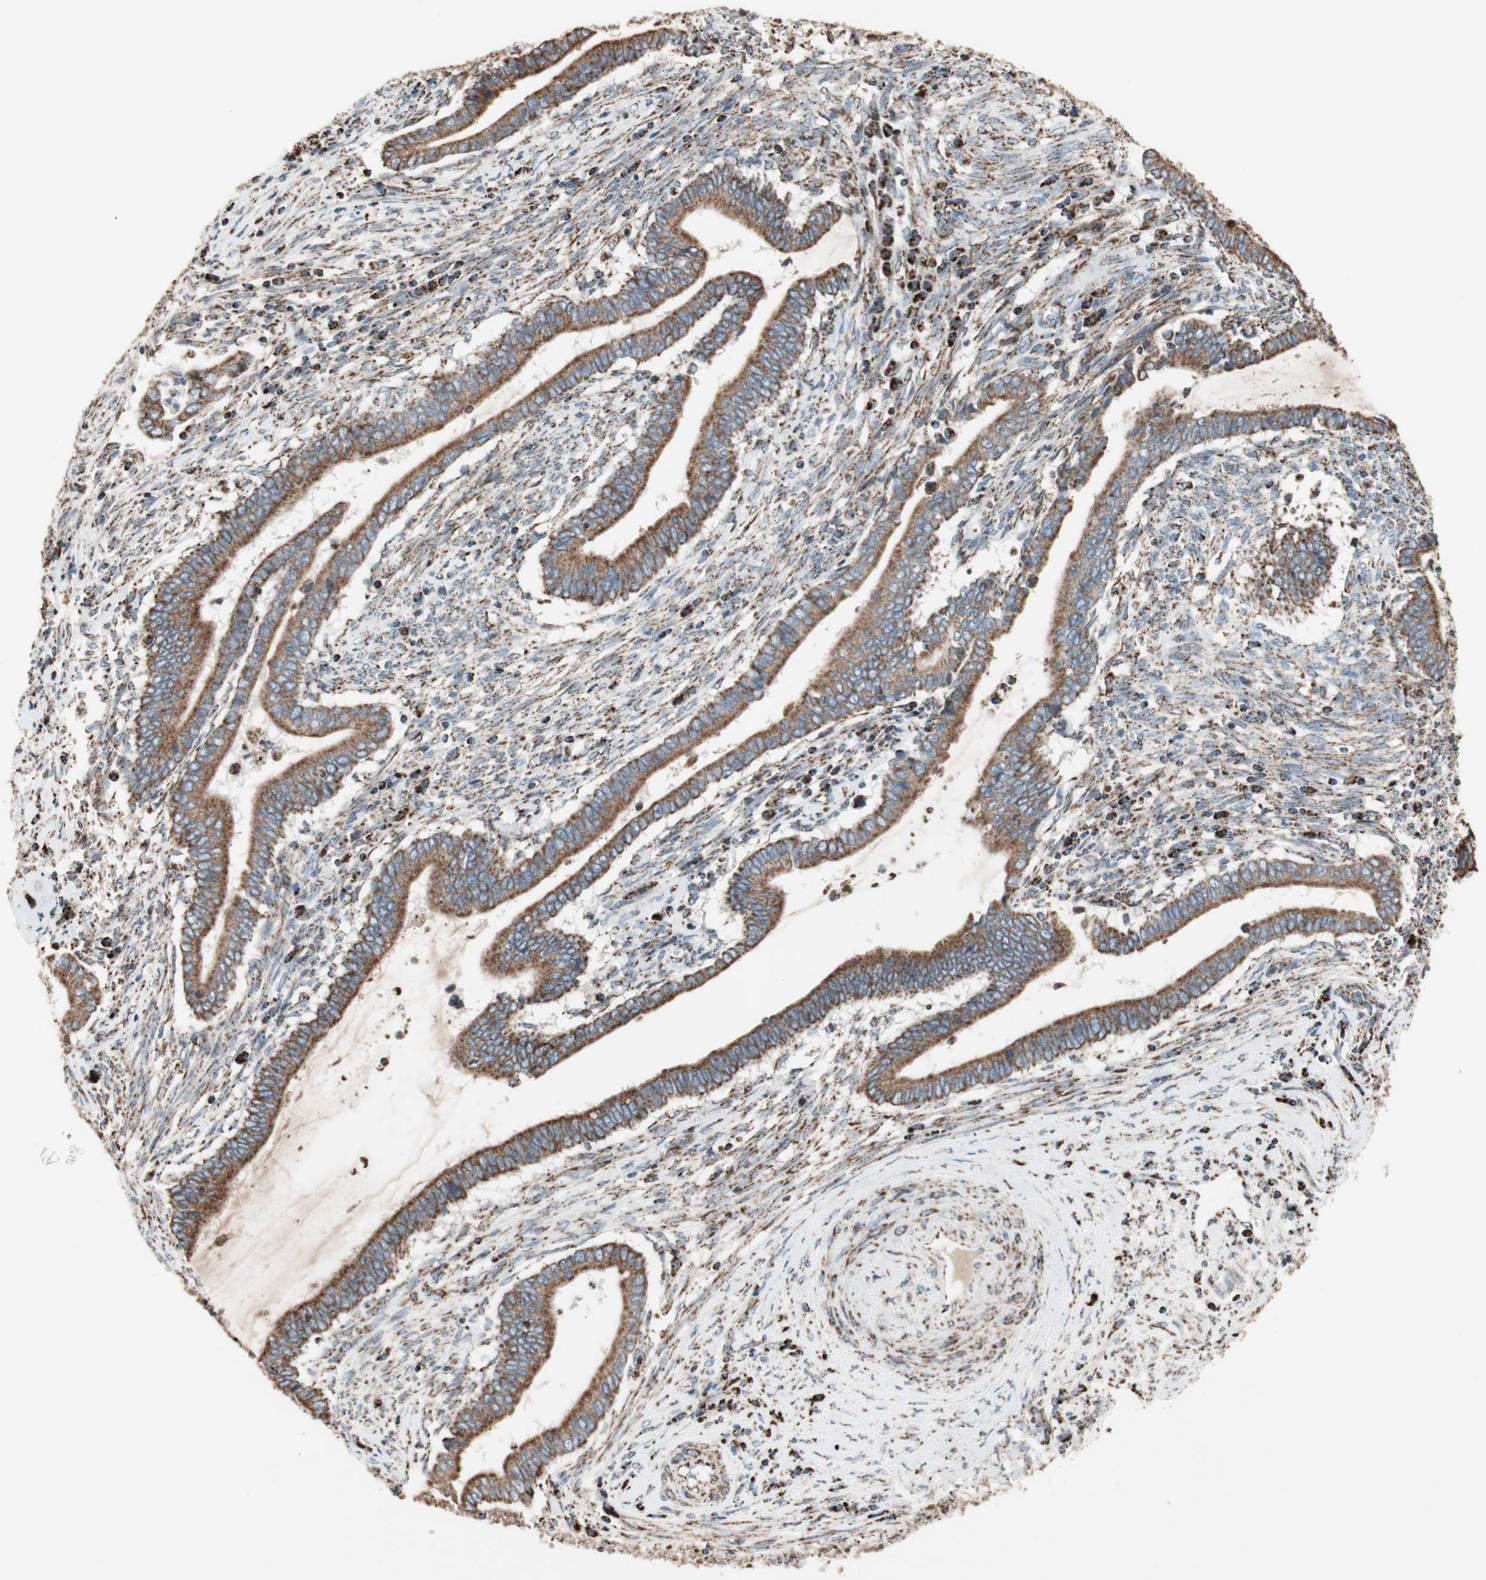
{"staining": {"intensity": "strong", "quantity": ">75%", "location": "cytoplasmic/membranous"}, "tissue": "cervical cancer", "cell_type": "Tumor cells", "image_type": "cancer", "snomed": [{"axis": "morphology", "description": "Adenocarcinoma, NOS"}, {"axis": "topography", "description": "Cervix"}], "caption": "Immunohistochemical staining of cervical adenocarcinoma reveals high levels of strong cytoplasmic/membranous protein staining in approximately >75% of tumor cells. (Brightfield microscopy of DAB IHC at high magnification).", "gene": "PCSK4", "patient": {"sex": "female", "age": 44}}